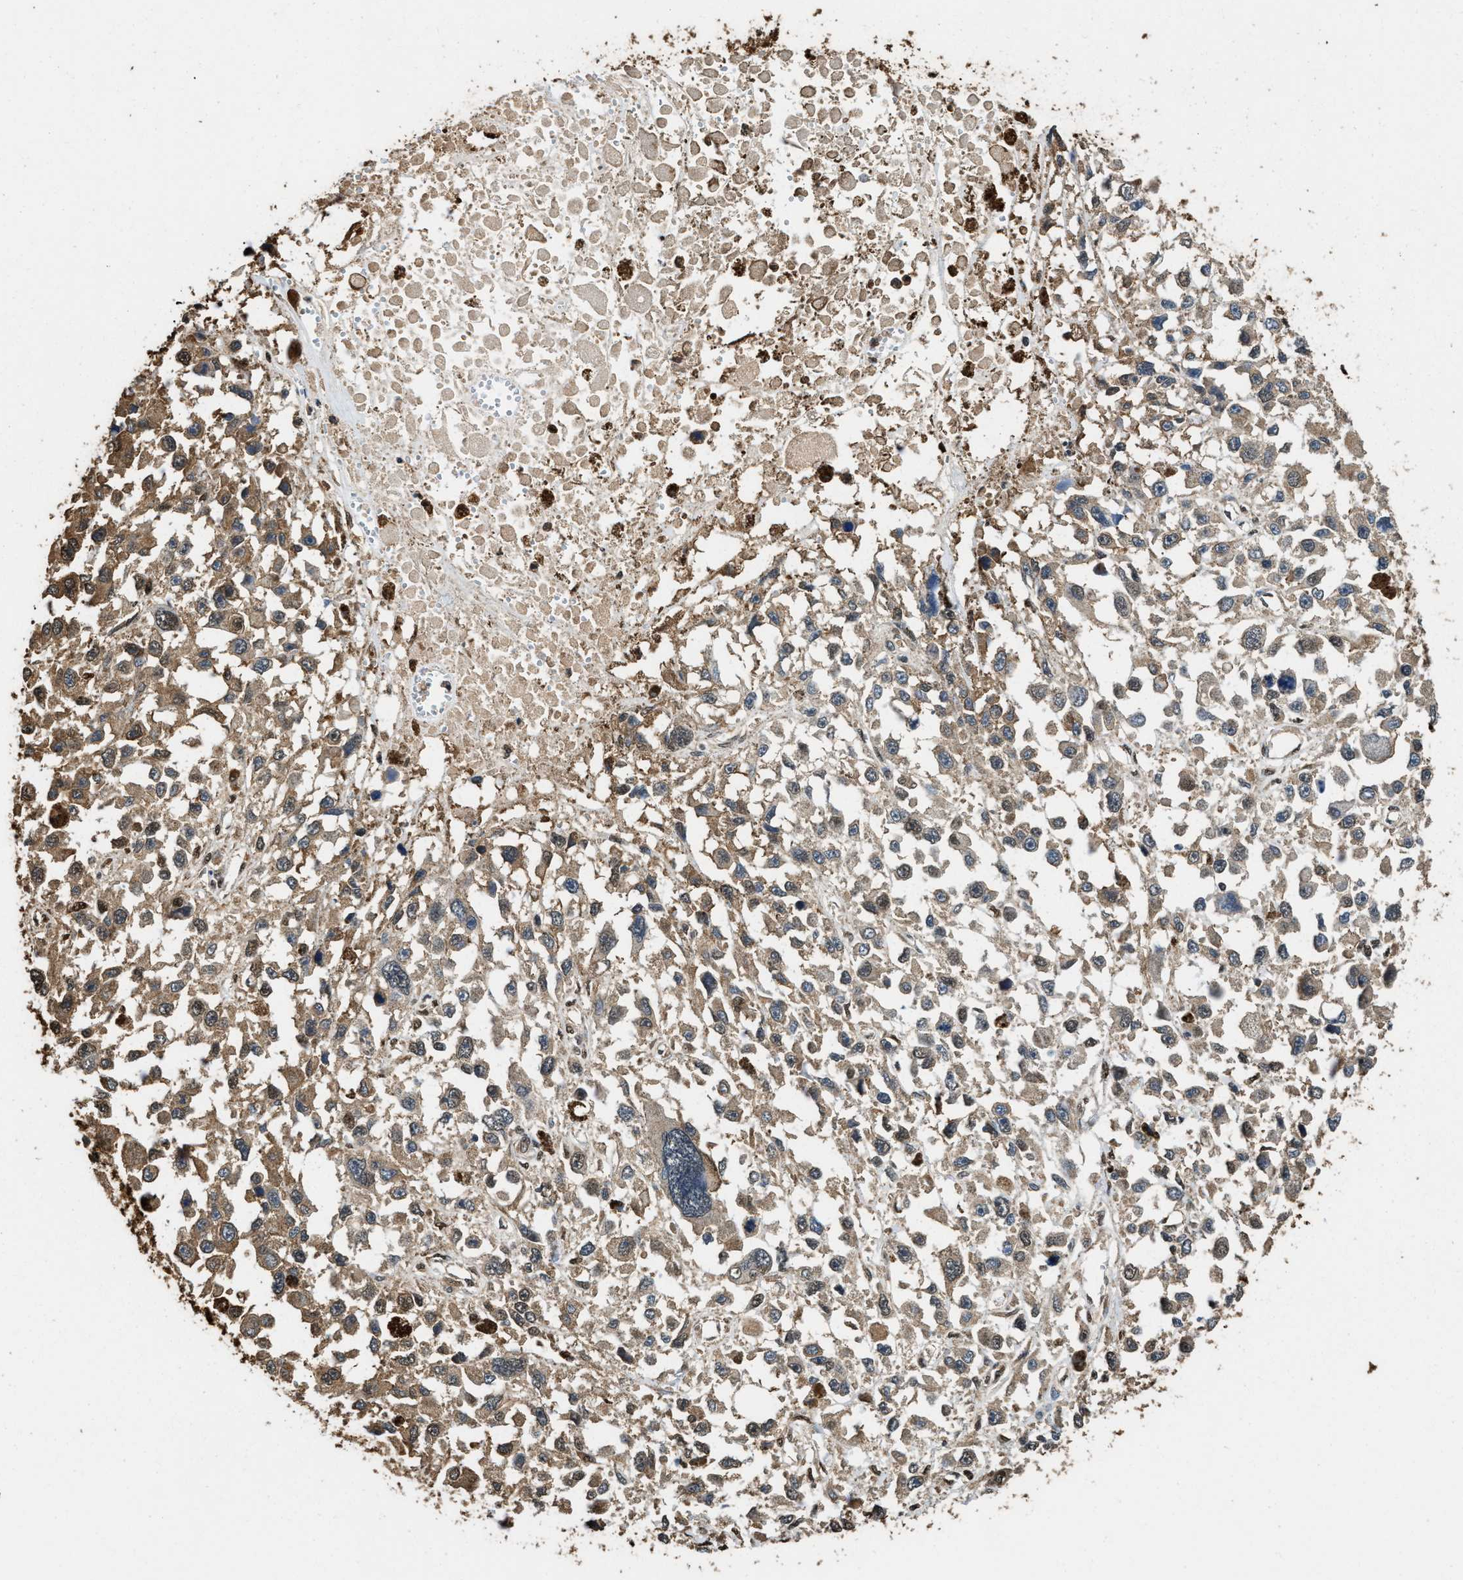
{"staining": {"intensity": "moderate", "quantity": "25%-75%", "location": "cytoplasmic/membranous,nuclear"}, "tissue": "melanoma", "cell_type": "Tumor cells", "image_type": "cancer", "snomed": [{"axis": "morphology", "description": "Malignant melanoma, Metastatic site"}, {"axis": "topography", "description": "Lymph node"}], "caption": "The histopathology image demonstrates staining of melanoma, revealing moderate cytoplasmic/membranous and nuclear protein expression (brown color) within tumor cells. Nuclei are stained in blue.", "gene": "GAPDH", "patient": {"sex": "male", "age": 59}}